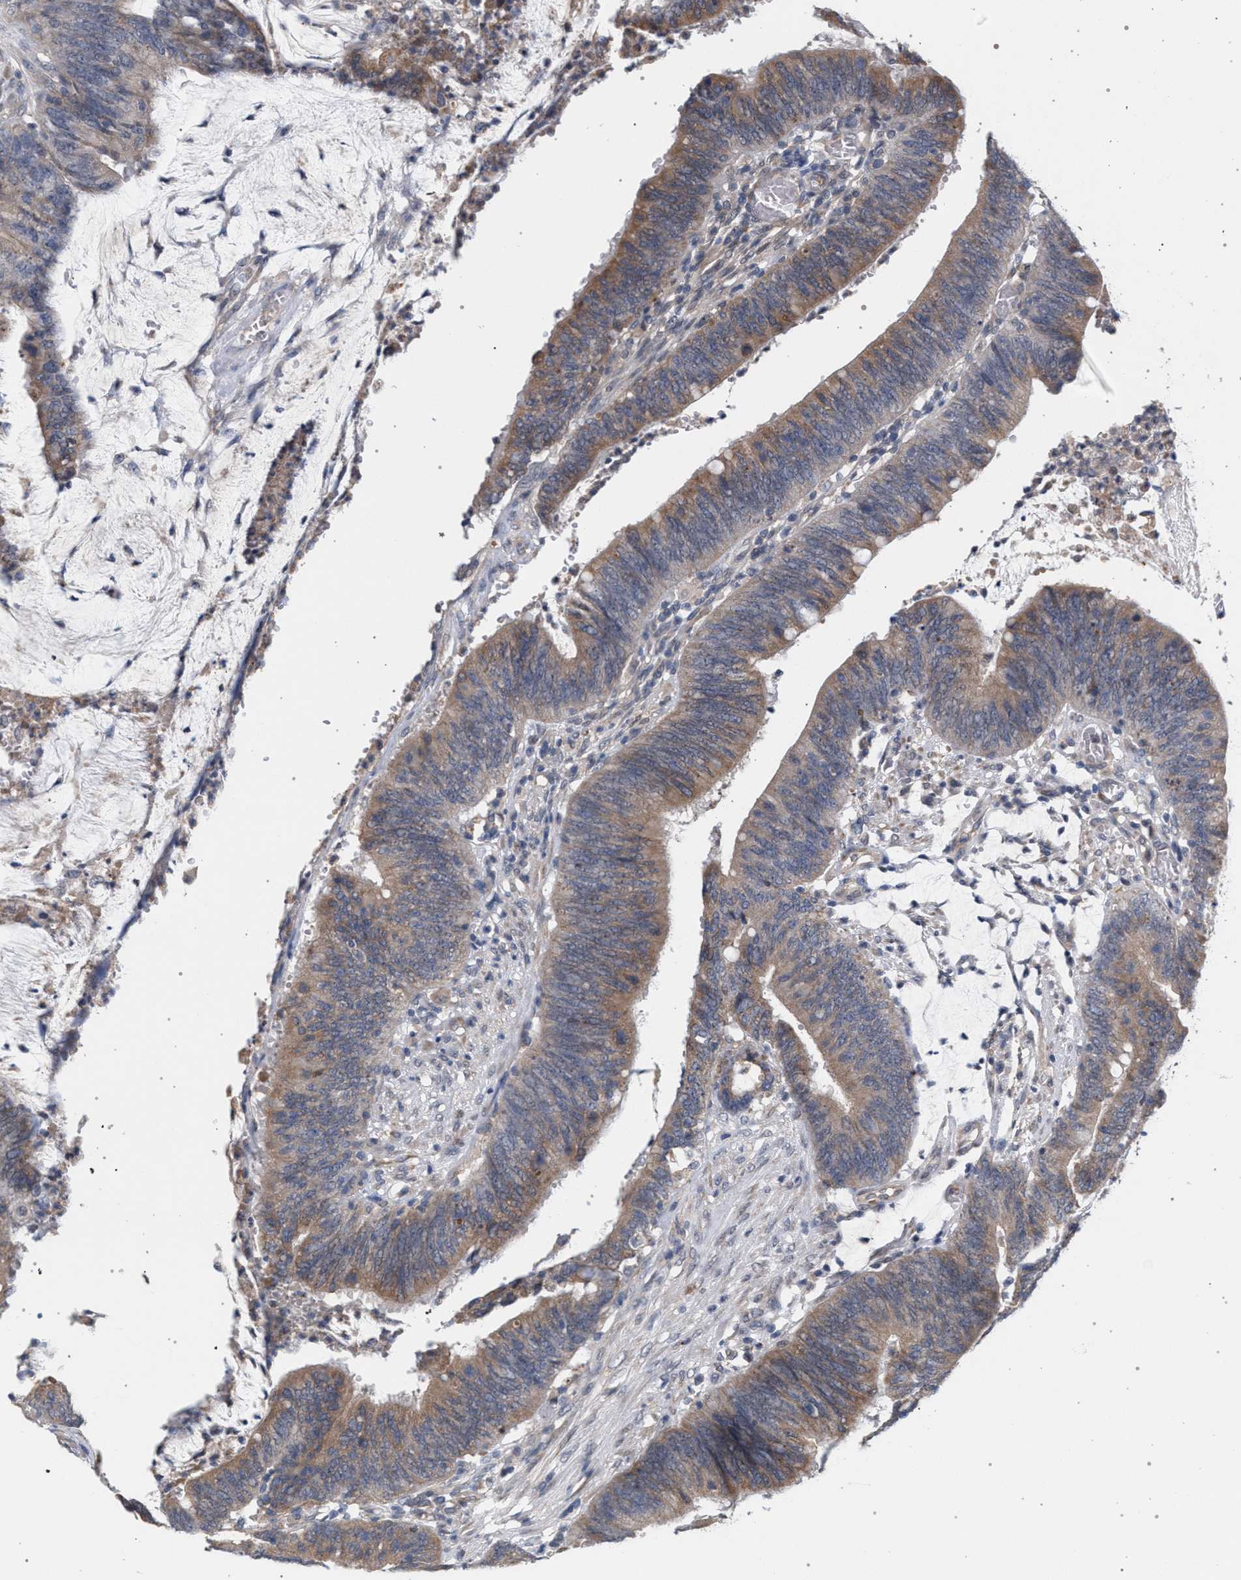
{"staining": {"intensity": "moderate", "quantity": ">75%", "location": "cytoplasmic/membranous"}, "tissue": "colorectal cancer", "cell_type": "Tumor cells", "image_type": "cancer", "snomed": [{"axis": "morphology", "description": "Adenocarcinoma, NOS"}, {"axis": "topography", "description": "Rectum"}], "caption": "Immunohistochemical staining of human adenocarcinoma (colorectal) reveals moderate cytoplasmic/membranous protein positivity in approximately >75% of tumor cells.", "gene": "ARPC5L", "patient": {"sex": "female", "age": 66}}